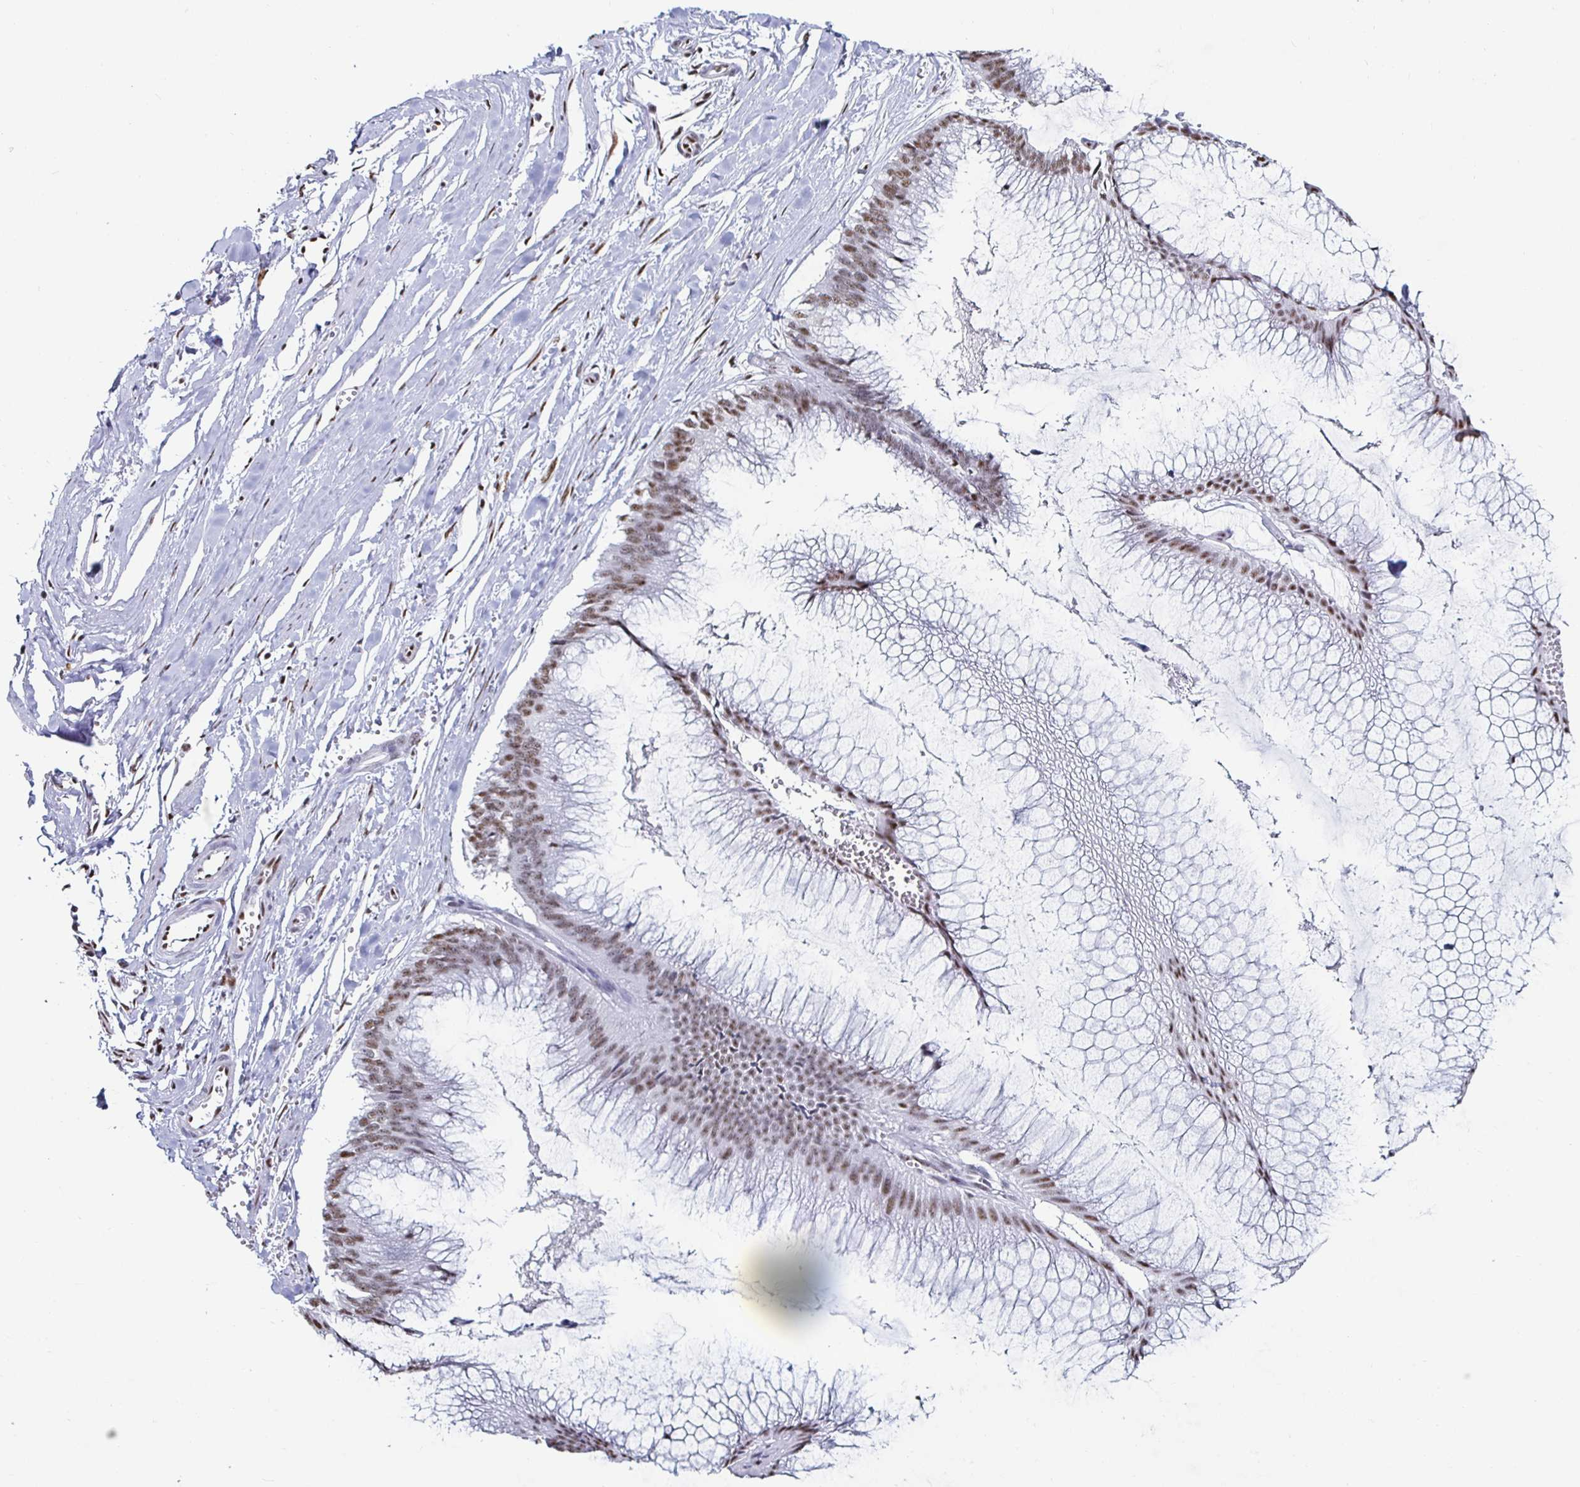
{"staining": {"intensity": "moderate", "quantity": ">75%", "location": "nuclear"}, "tissue": "ovarian cancer", "cell_type": "Tumor cells", "image_type": "cancer", "snomed": [{"axis": "morphology", "description": "Cystadenocarcinoma, mucinous, NOS"}, {"axis": "topography", "description": "Ovary"}], "caption": "About >75% of tumor cells in human mucinous cystadenocarcinoma (ovarian) display moderate nuclear protein staining as visualized by brown immunohistochemical staining.", "gene": "DDX39B", "patient": {"sex": "female", "age": 44}}